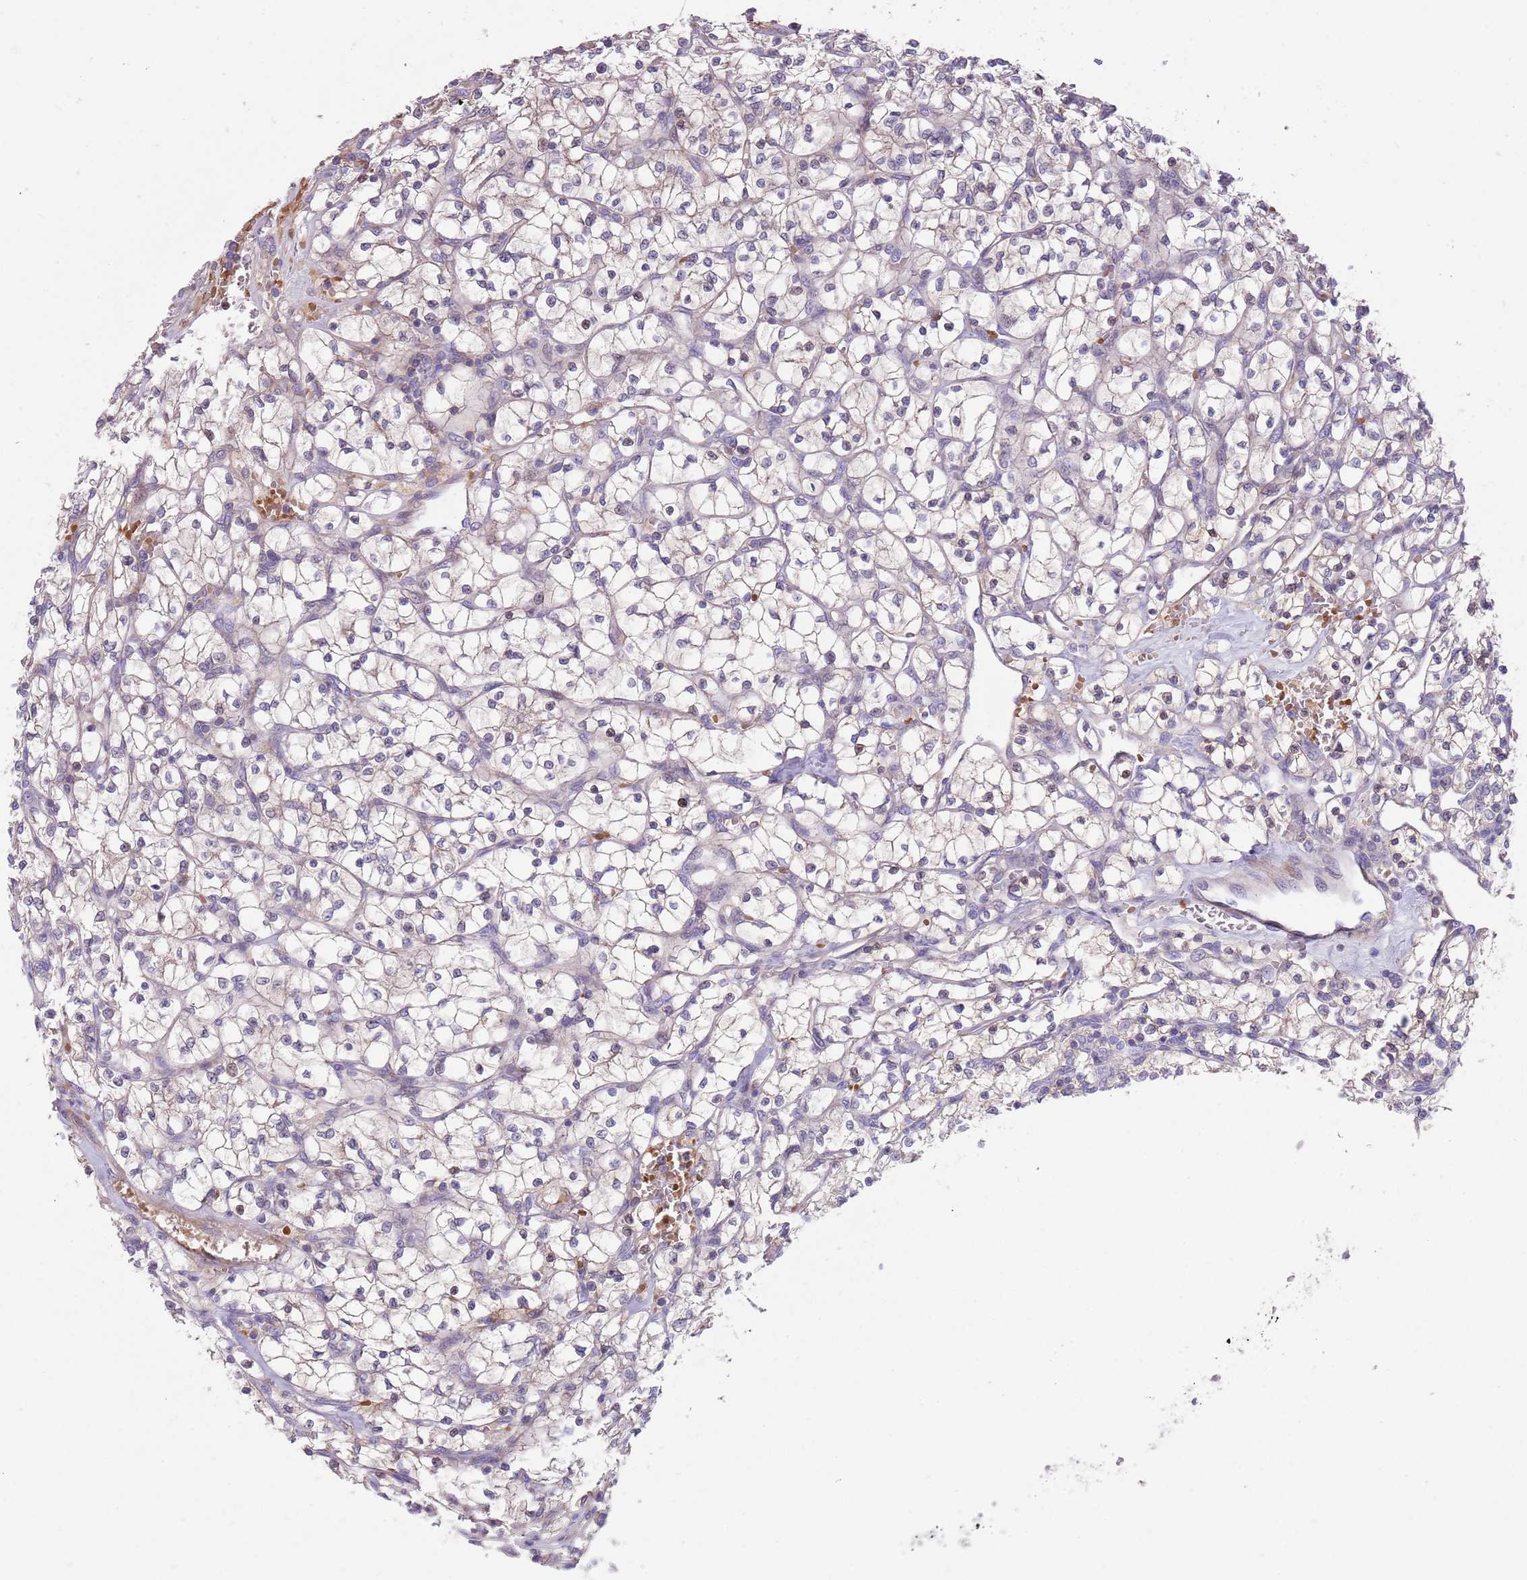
{"staining": {"intensity": "negative", "quantity": "none", "location": "none"}, "tissue": "renal cancer", "cell_type": "Tumor cells", "image_type": "cancer", "snomed": [{"axis": "morphology", "description": "Adenocarcinoma, NOS"}, {"axis": "topography", "description": "Kidney"}], "caption": "Renal cancer stained for a protein using immunohistochemistry demonstrates no staining tumor cells.", "gene": "ZNF14", "patient": {"sex": "female", "age": 64}}